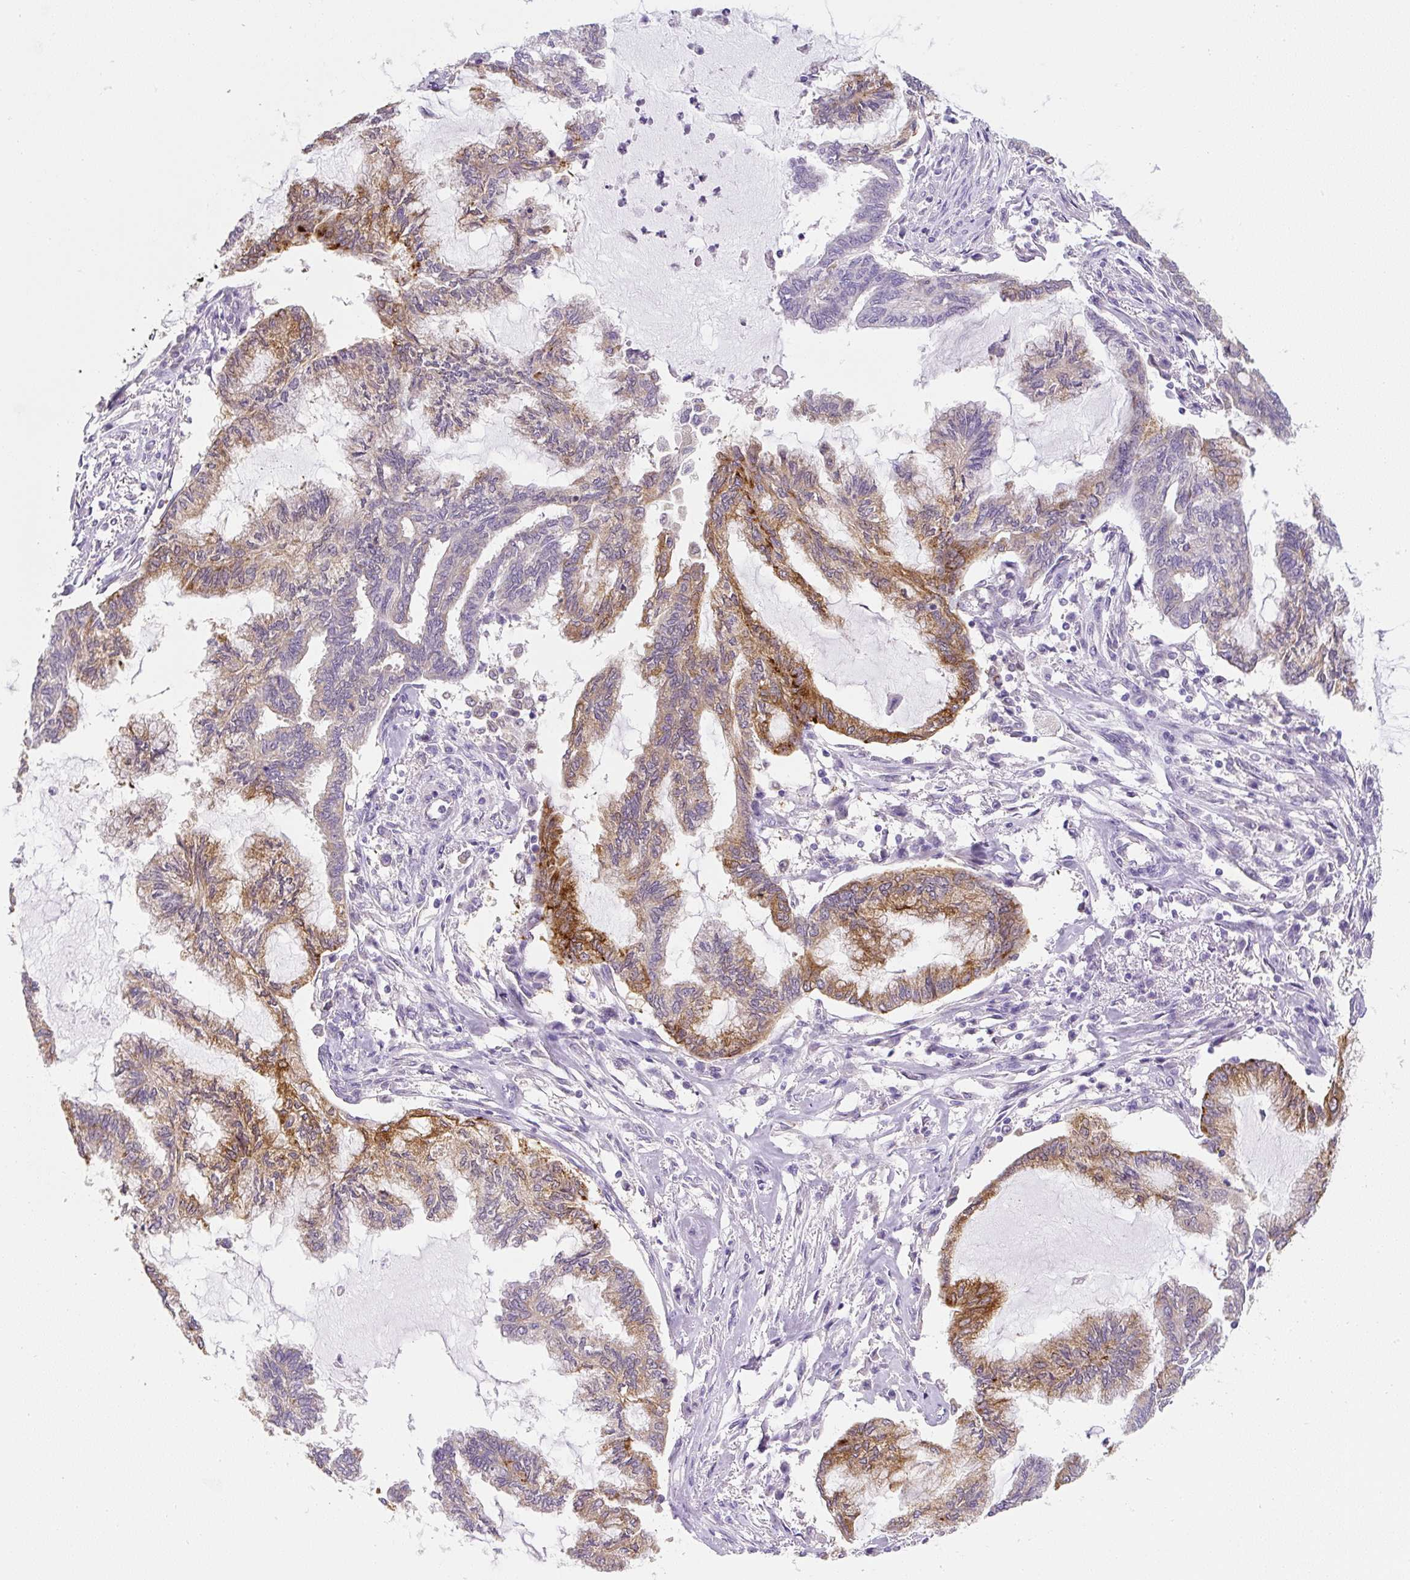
{"staining": {"intensity": "moderate", "quantity": "25%-75%", "location": "cytoplasmic/membranous"}, "tissue": "endometrial cancer", "cell_type": "Tumor cells", "image_type": "cancer", "snomed": [{"axis": "morphology", "description": "Adenocarcinoma, NOS"}, {"axis": "topography", "description": "Endometrium"}], "caption": "Immunohistochemistry (IHC) micrograph of neoplastic tissue: endometrial cancer (adenocarcinoma) stained using immunohistochemistry displays medium levels of moderate protein expression localized specifically in the cytoplasmic/membranous of tumor cells, appearing as a cytoplasmic/membranous brown color.", "gene": "PLA2G4A", "patient": {"sex": "female", "age": 86}}